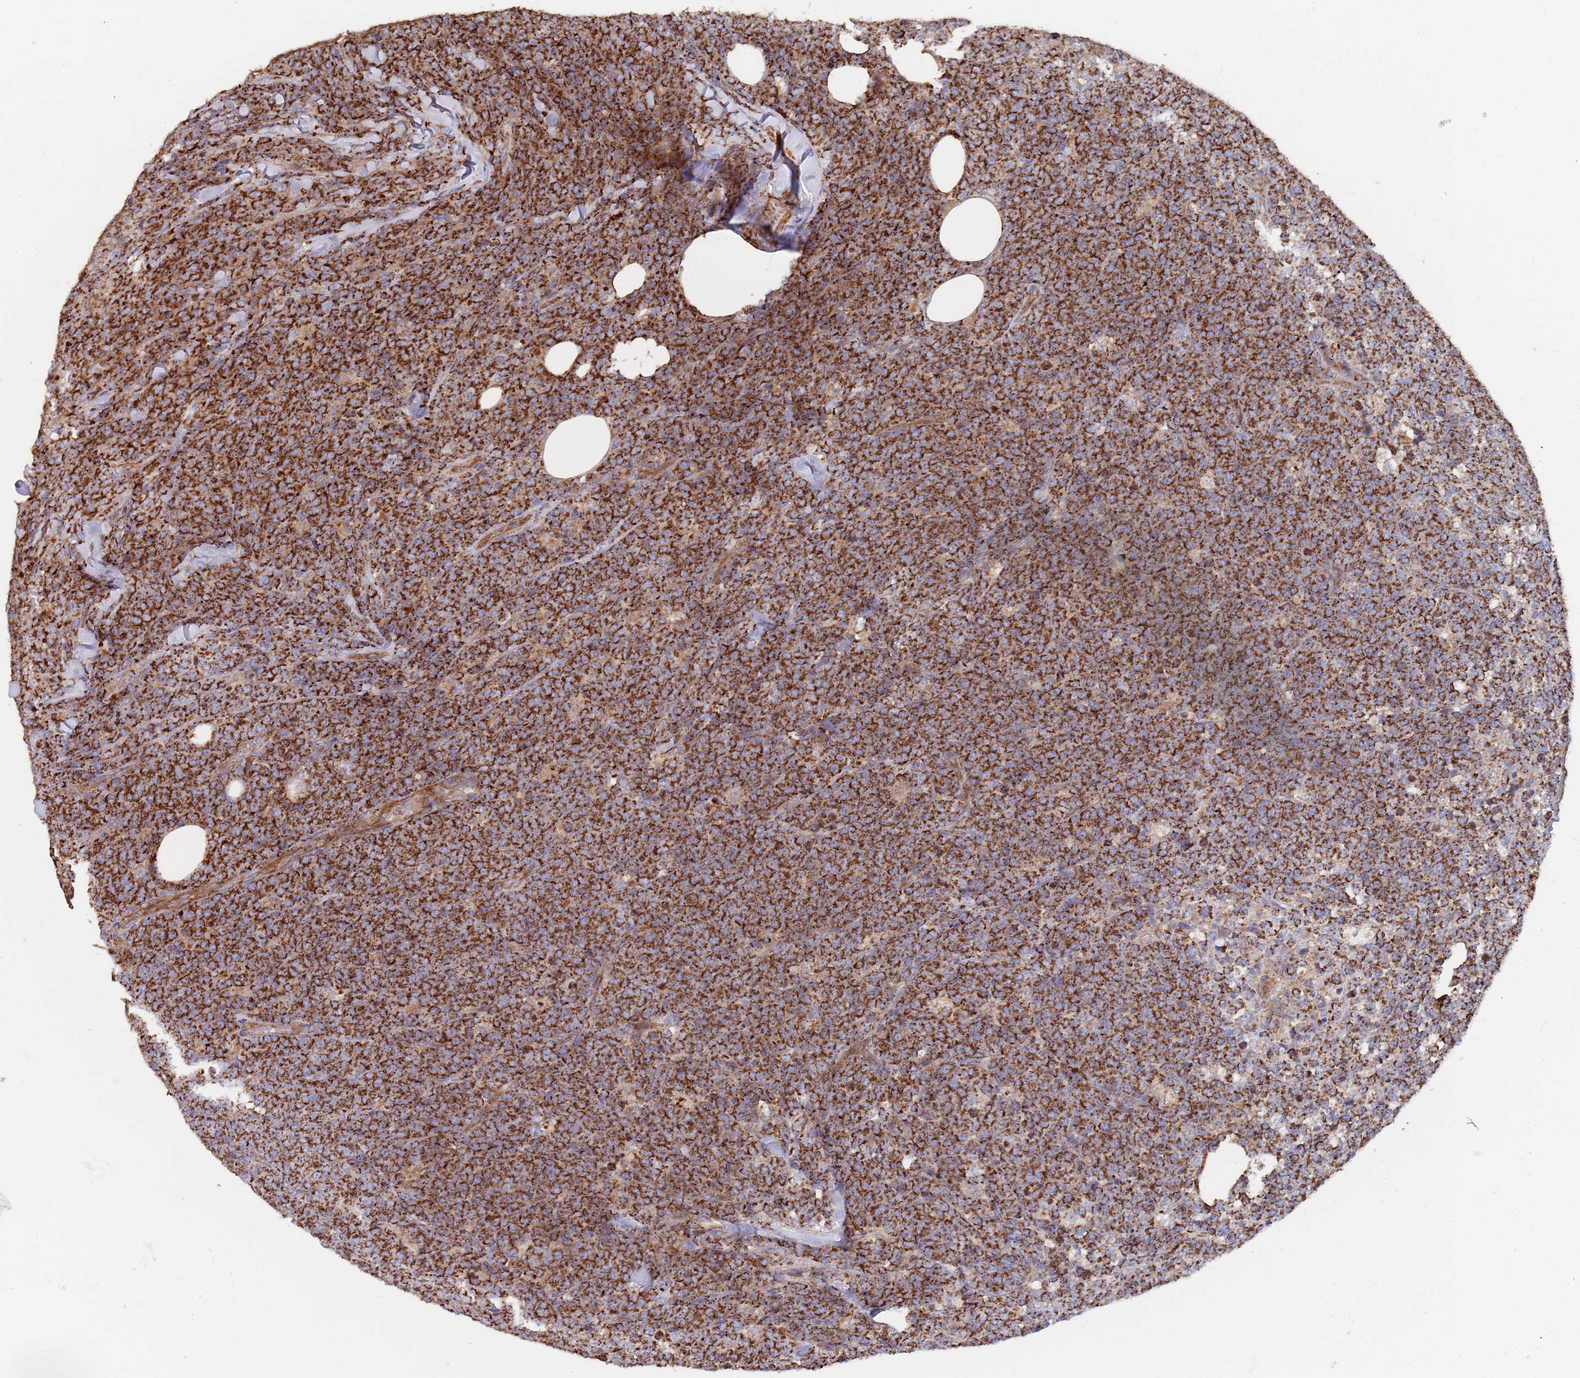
{"staining": {"intensity": "strong", "quantity": ">75%", "location": "cytoplasmic/membranous"}, "tissue": "lymphoma", "cell_type": "Tumor cells", "image_type": "cancer", "snomed": [{"axis": "morphology", "description": "Malignant lymphoma, non-Hodgkin's type, High grade"}, {"axis": "topography", "description": "Small intestine"}], "caption": "Immunohistochemistry micrograph of malignant lymphoma, non-Hodgkin's type (high-grade) stained for a protein (brown), which exhibits high levels of strong cytoplasmic/membranous staining in approximately >75% of tumor cells.", "gene": "WDFY3", "patient": {"sex": "male", "age": 8}}